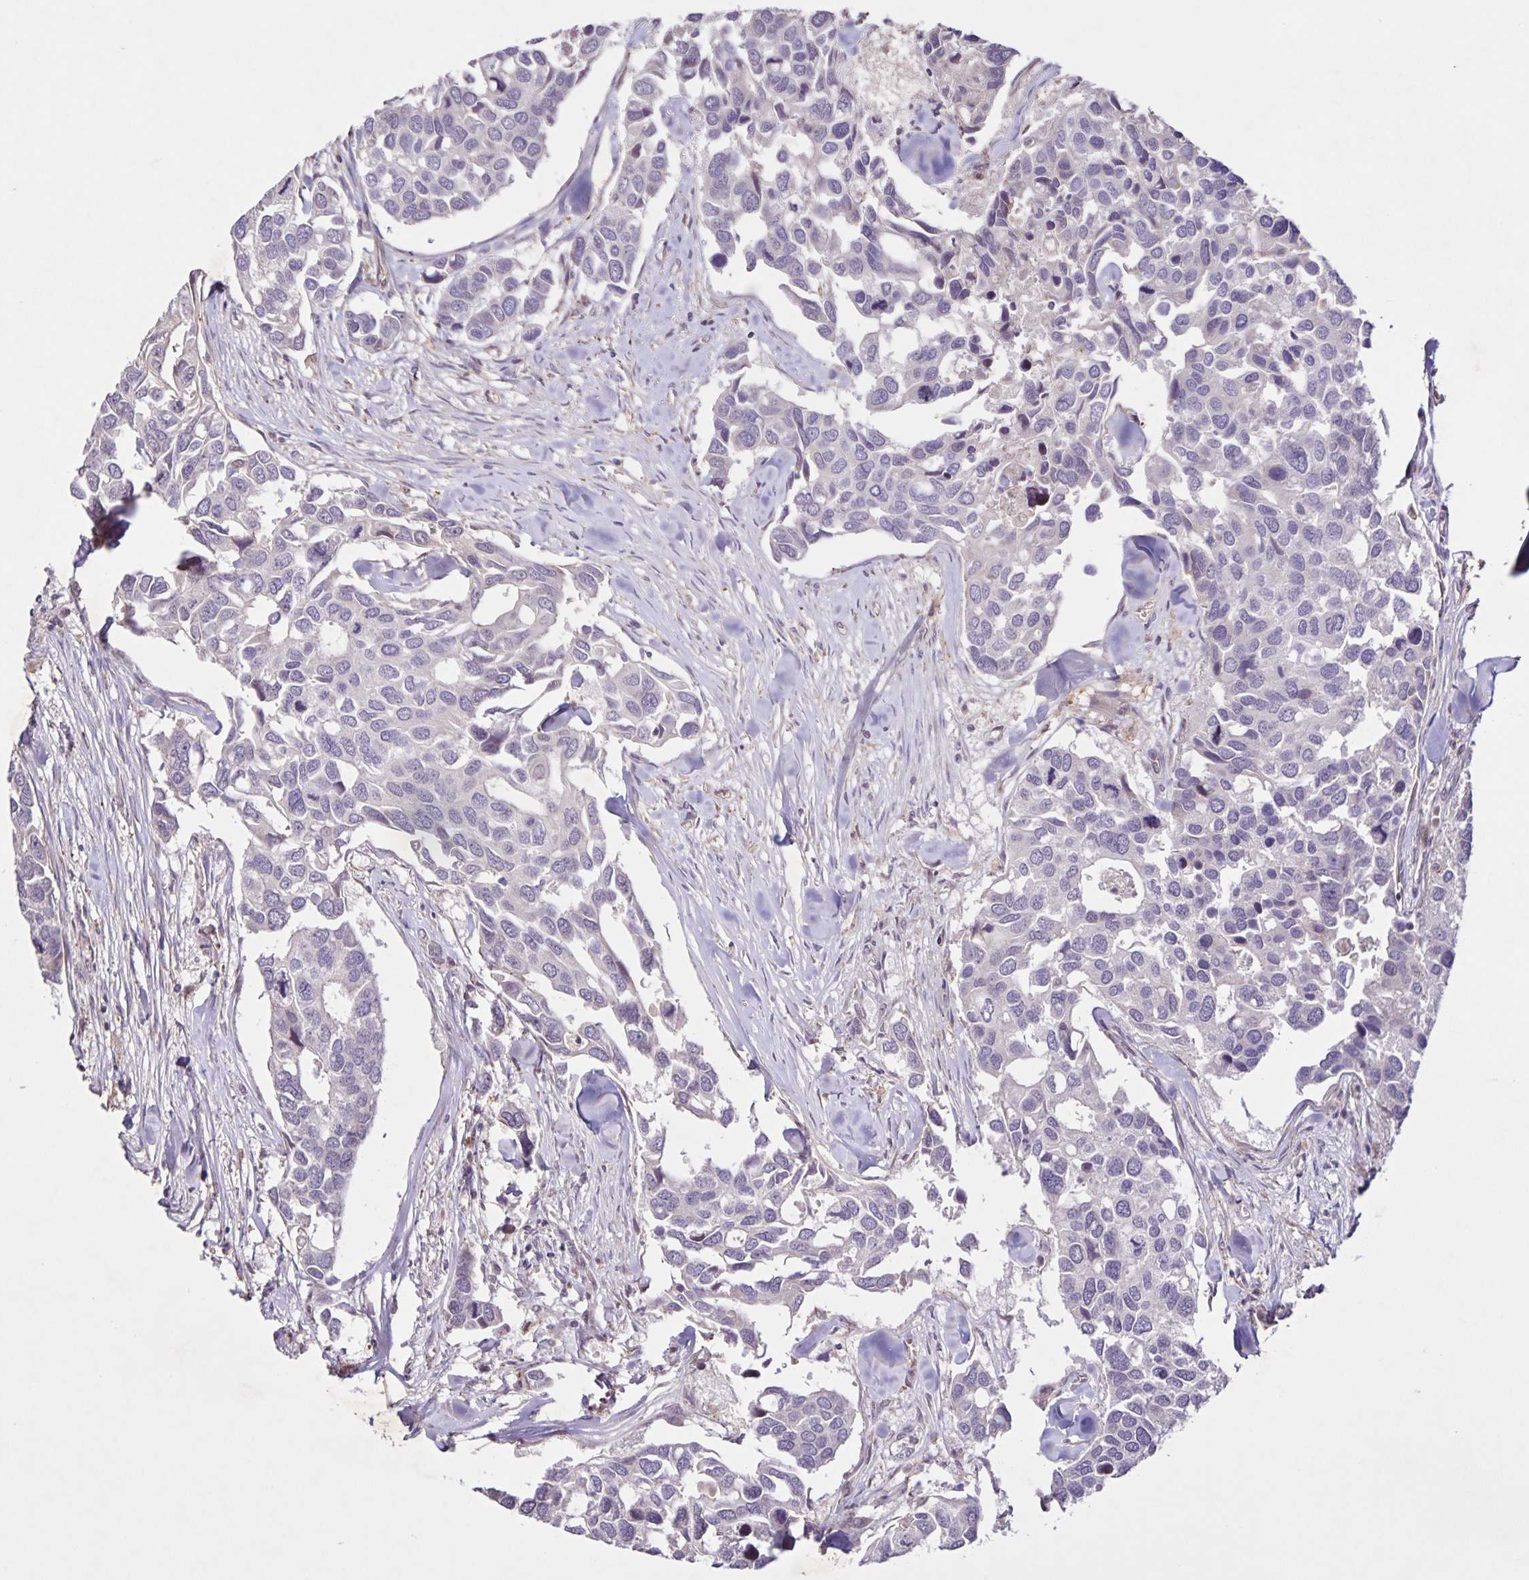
{"staining": {"intensity": "negative", "quantity": "none", "location": "none"}, "tissue": "breast cancer", "cell_type": "Tumor cells", "image_type": "cancer", "snomed": [{"axis": "morphology", "description": "Duct carcinoma"}, {"axis": "topography", "description": "Breast"}], "caption": "Tumor cells show no significant protein expression in breast cancer (infiltrating ductal carcinoma).", "gene": "GDF2", "patient": {"sex": "female", "age": 83}}